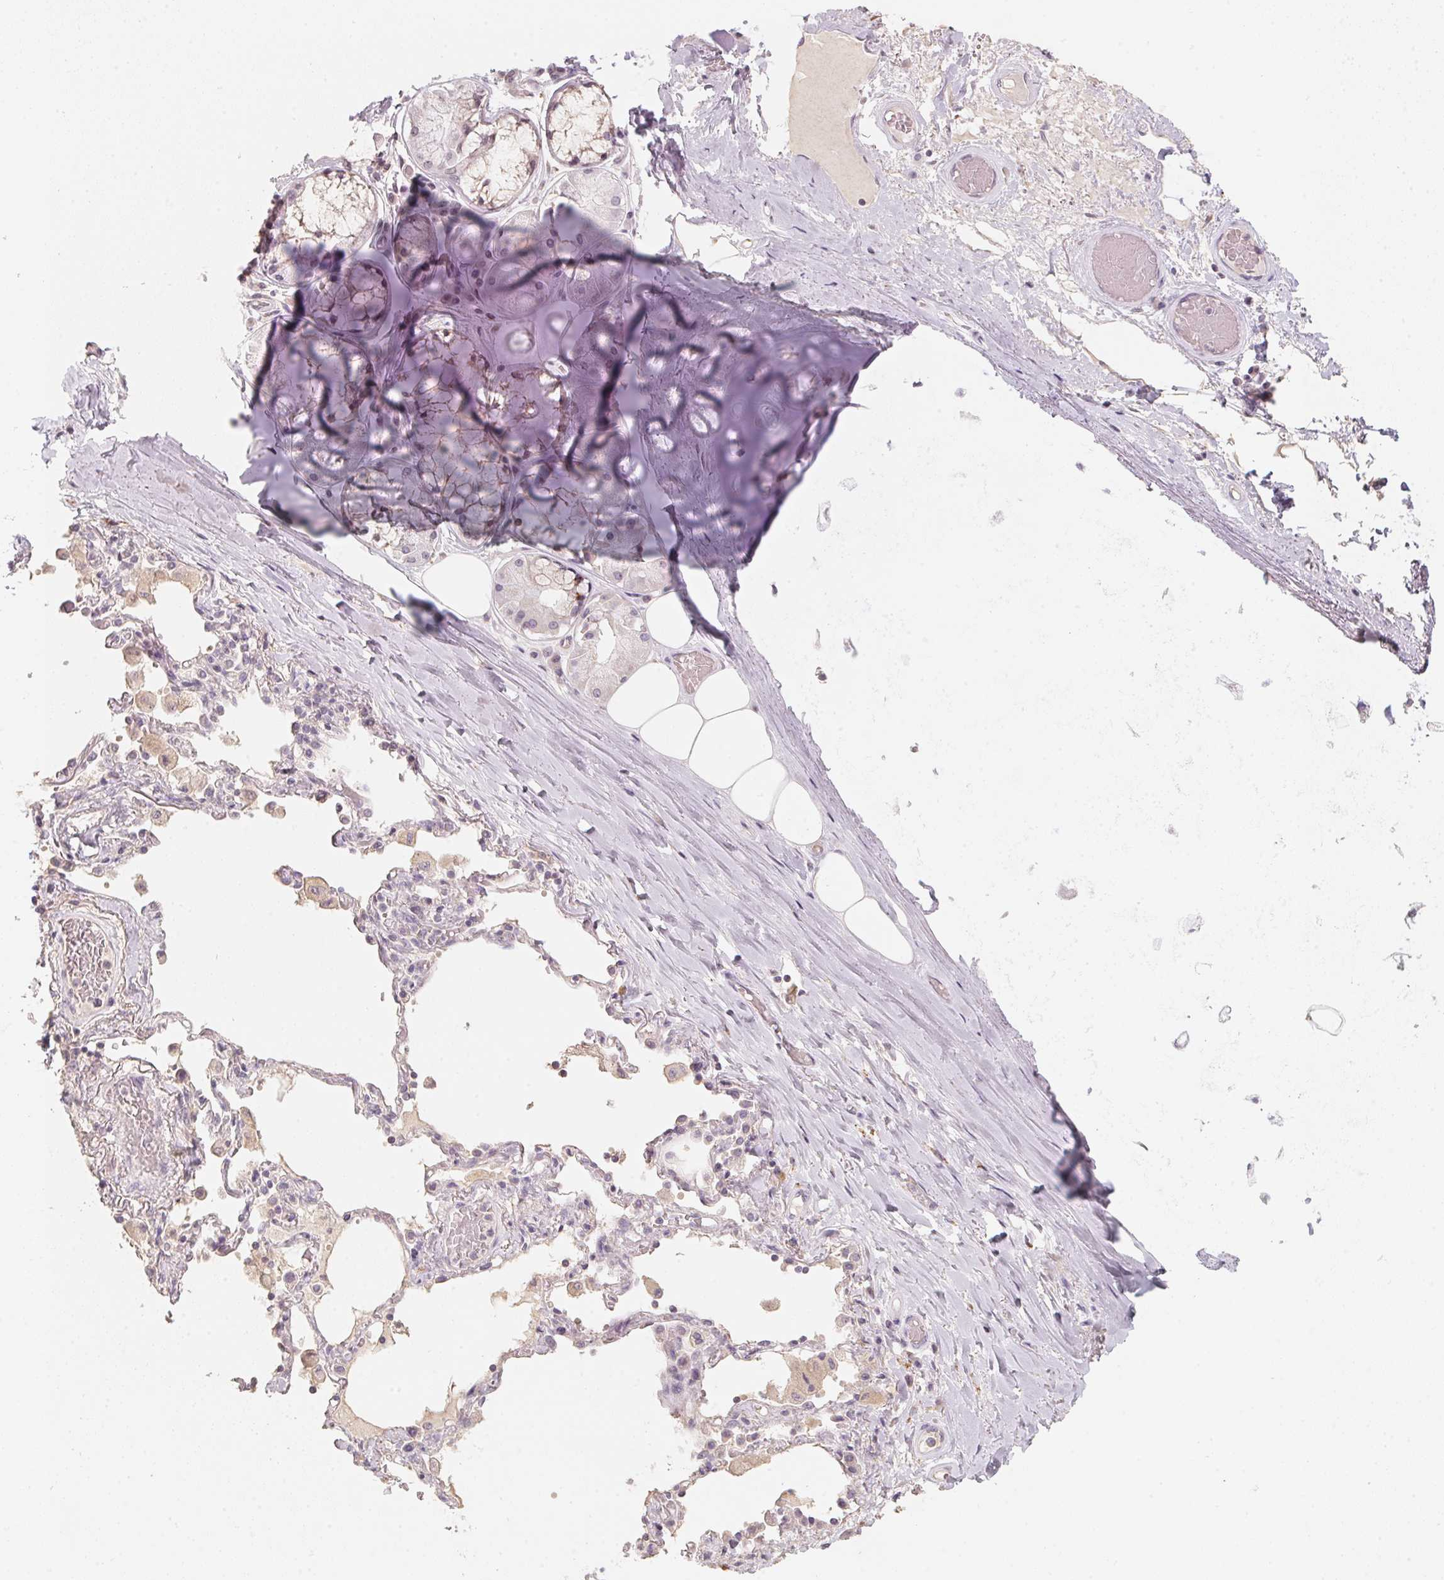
{"staining": {"intensity": "negative", "quantity": "none", "location": "none"}, "tissue": "adipose tissue", "cell_type": "Adipocytes", "image_type": "normal", "snomed": [{"axis": "morphology", "description": "Normal tissue, NOS"}, {"axis": "topography", "description": "Cartilage tissue"}, {"axis": "topography", "description": "Bronchus"}], "caption": "A high-resolution photomicrograph shows IHC staining of normal adipose tissue, which reveals no significant staining in adipocytes.", "gene": "TREH", "patient": {"sex": "male", "age": 64}}